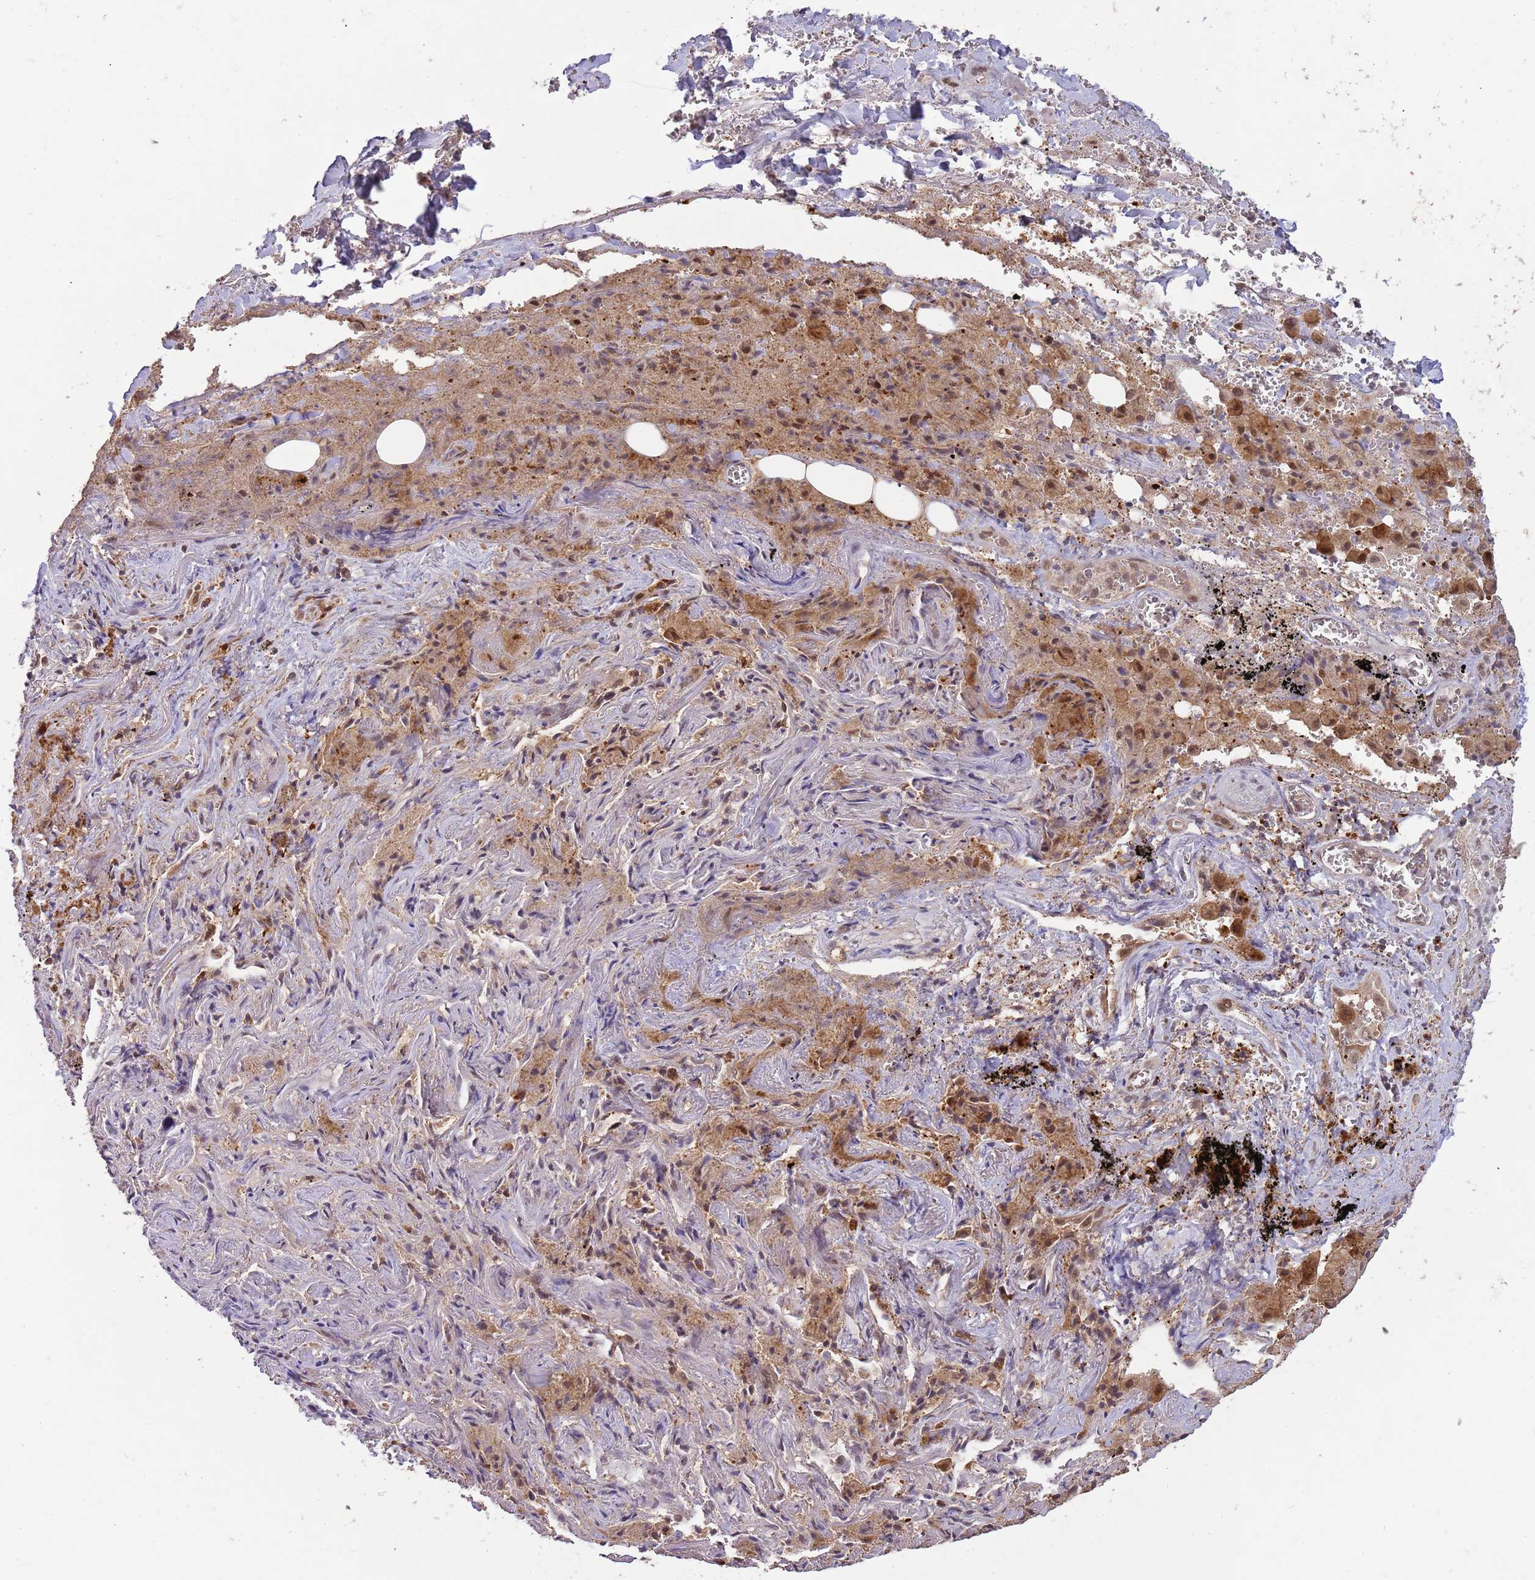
{"staining": {"intensity": "moderate", "quantity": "<25%", "location": "cytoplasmic/membranous,nuclear"}, "tissue": "adipose tissue", "cell_type": "Adipocytes", "image_type": "normal", "snomed": [{"axis": "morphology", "description": "Normal tissue, NOS"}, {"axis": "topography", "description": "Cartilage tissue"}], "caption": "Immunohistochemistry (IHC) micrograph of normal adipose tissue: adipose tissue stained using immunohistochemistry reveals low levels of moderate protein expression localized specifically in the cytoplasmic/membranous,nuclear of adipocytes, appearing as a cytoplasmic/membranous,nuclear brown color.", "gene": "ZNF639", "patient": {"sex": "male", "age": 66}}